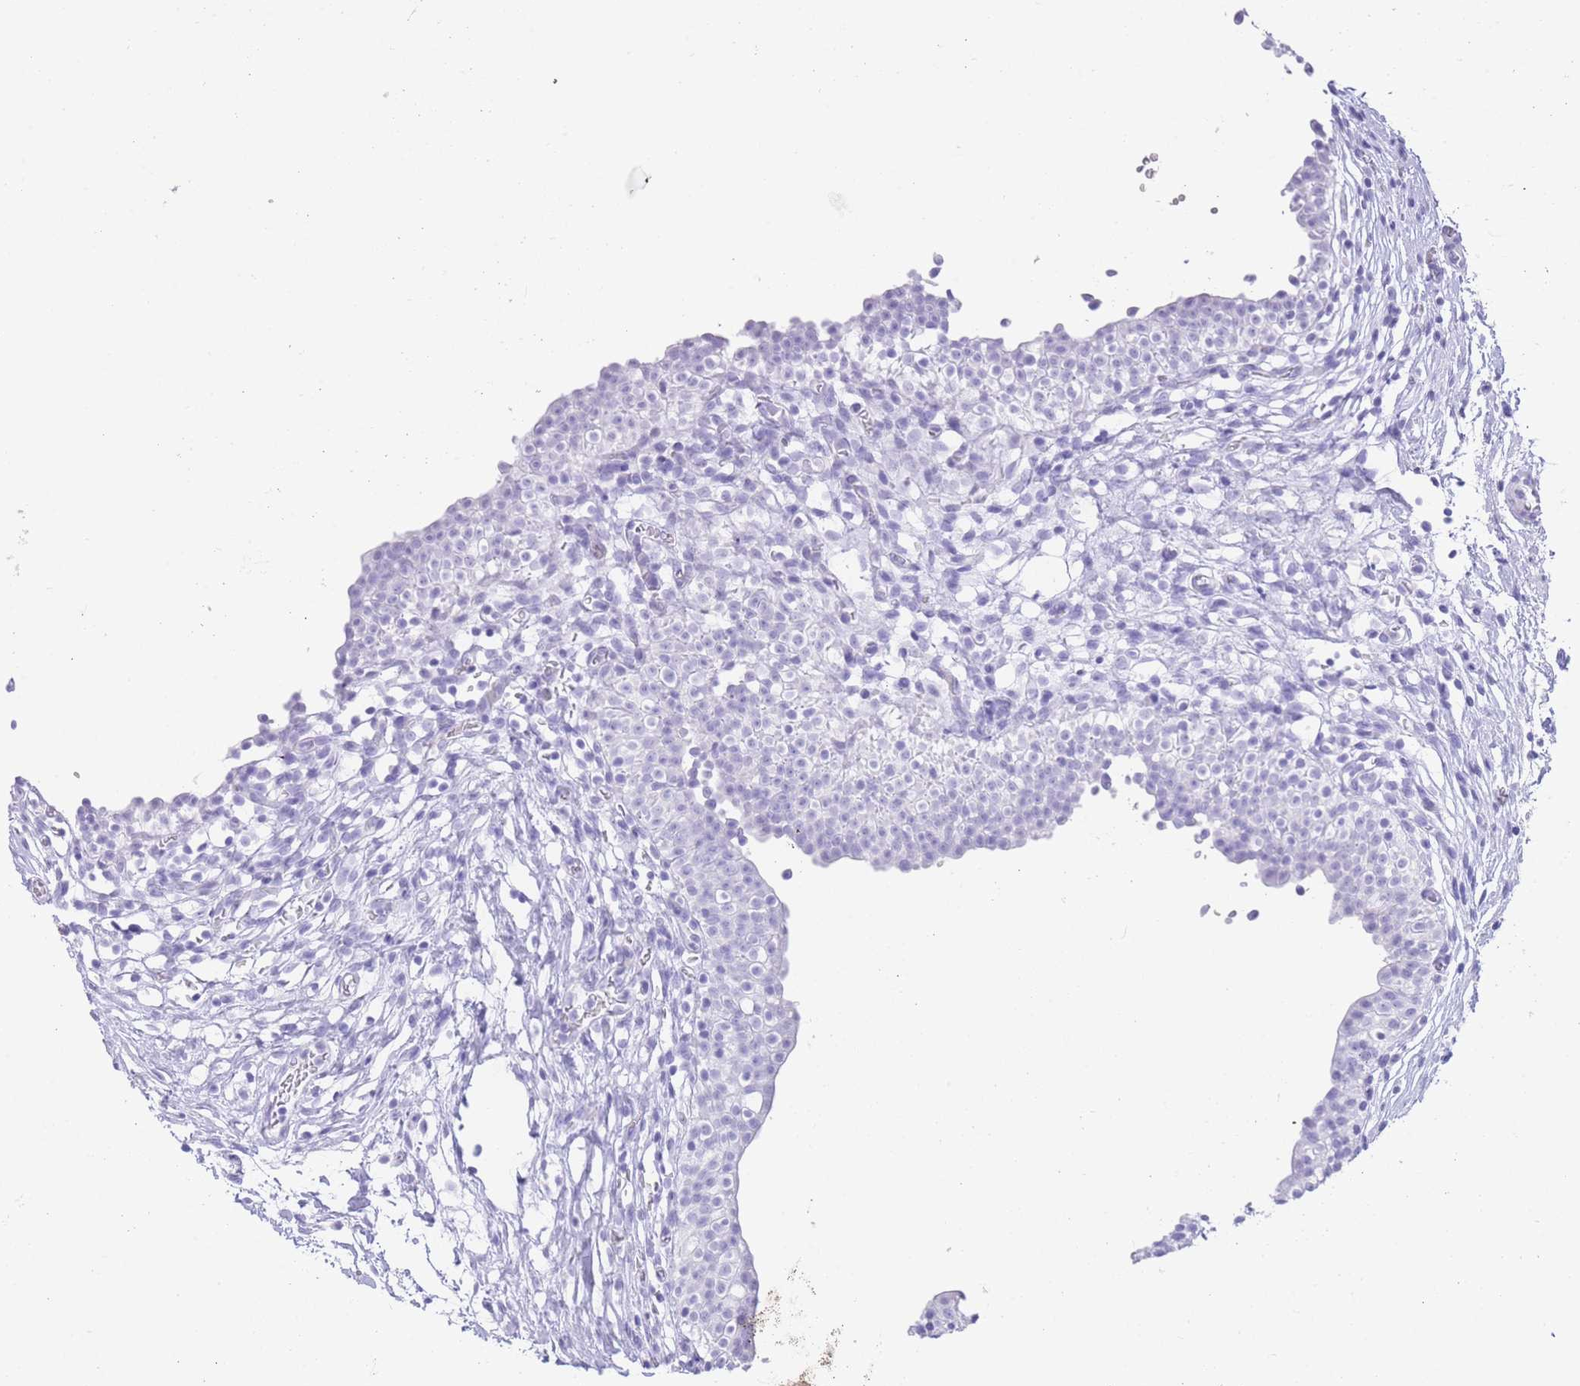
{"staining": {"intensity": "negative", "quantity": "none", "location": "none"}, "tissue": "urinary bladder", "cell_type": "Urothelial cells", "image_type": "normal", "snomed": [{"axis": "morphology", "description": "Normal tissue, NOS"}, {"axis": "topography", "description": "Urinary bladder"}, {"axis": "topography", "description": "Peripheral nerve tissue"}], "caption": "Protein analysis of normal urinary bladder reveals no significant staining in urothelial cells.", "gene": "ELOA2", "patient": {"sex": "male", "age": 55}}